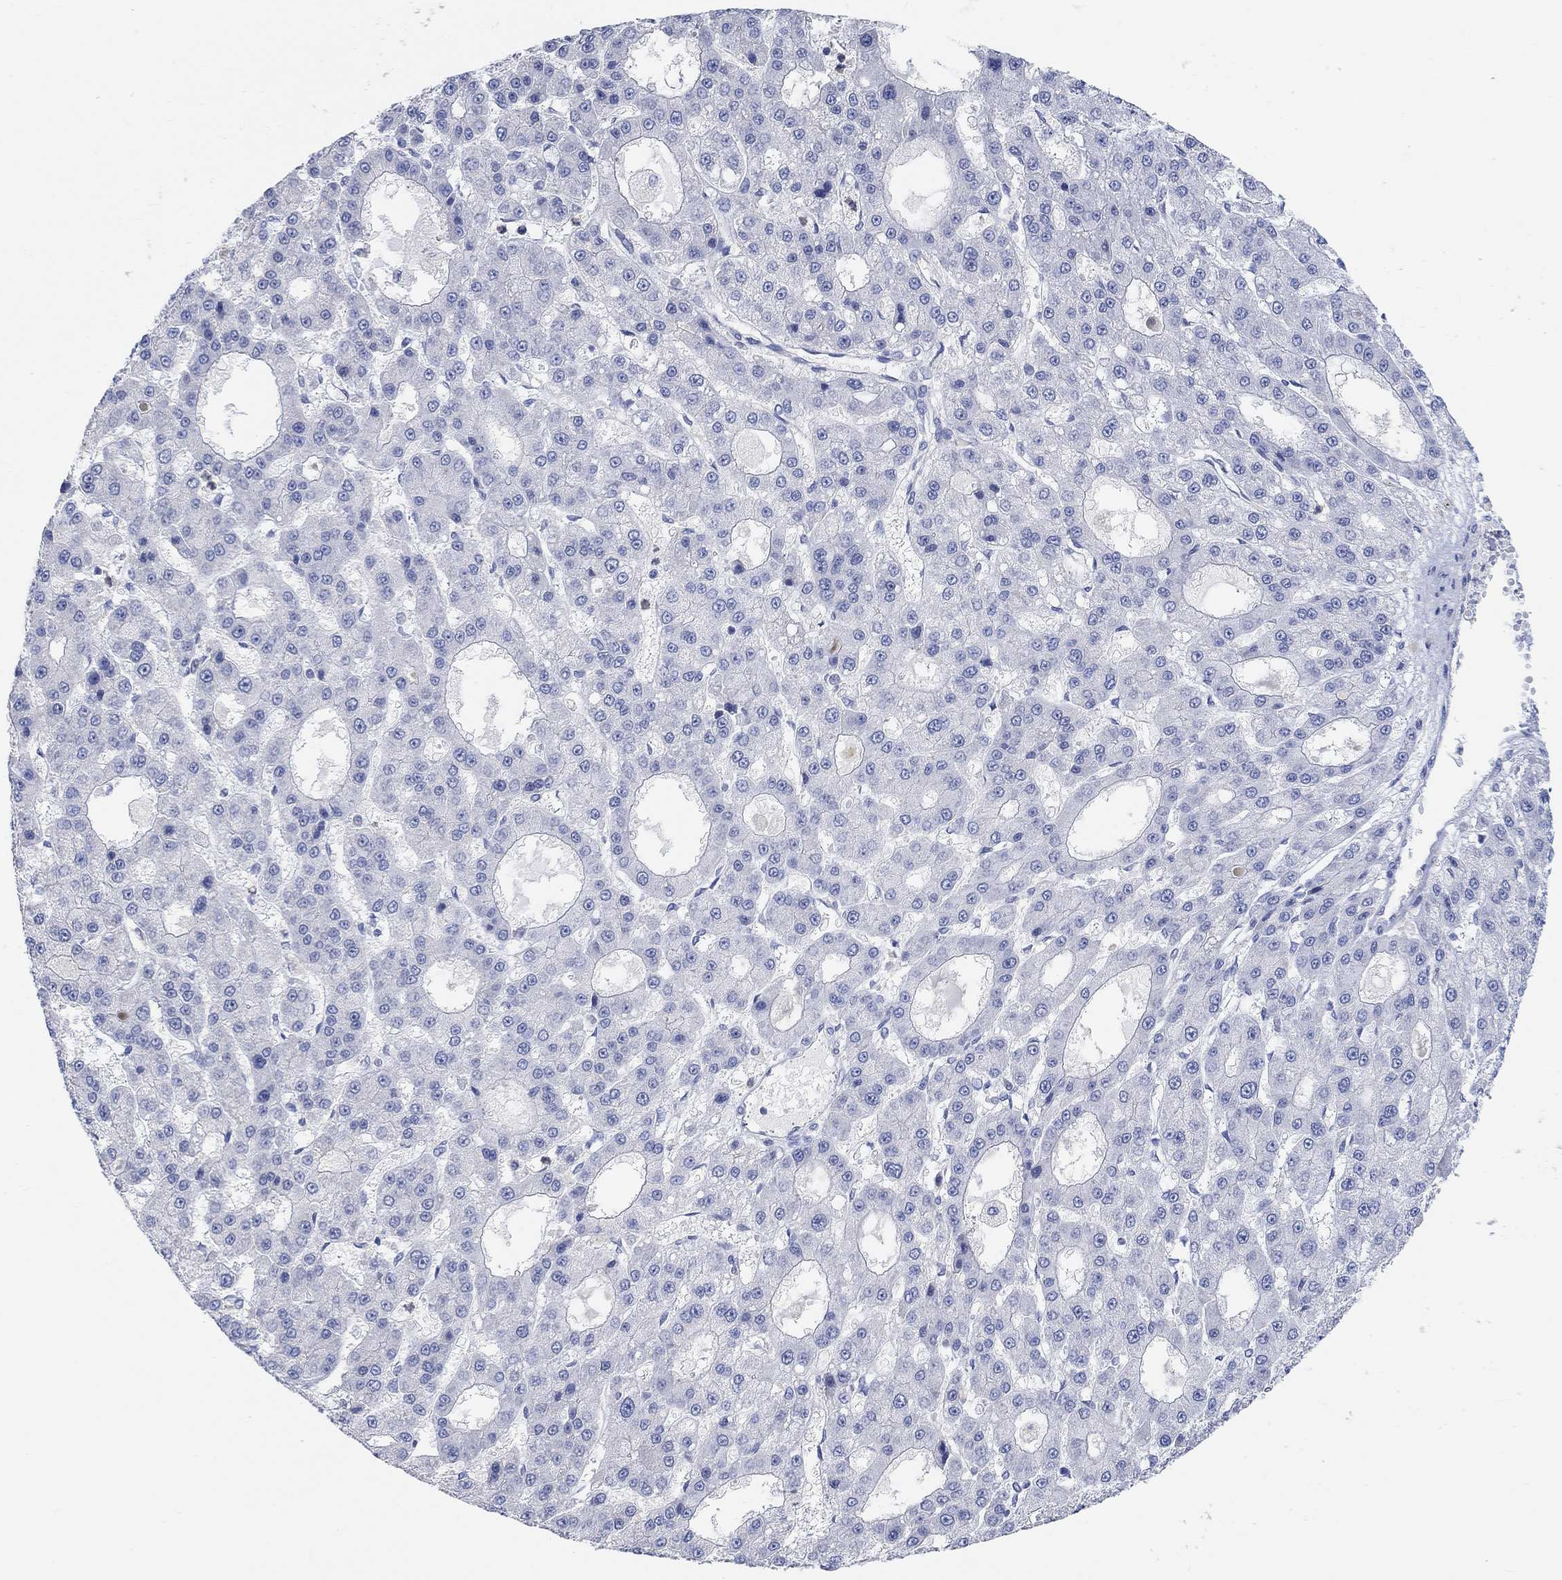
{"staining": {"intensity": "negative", "quantity": "none", "location": "none"}, "tissue": "liver cancer", "cell_type": "Tumor cells", "image_type": "cancer", "snomed": [{"axis": "morphology", "description": "Carcinoma, Hepatocellular, NOS"}, {"axis": "topography", "description": "Liver"}], "caption": "An immunohistochemistry photomicrograph of liver cancer is shown. There is no staining in tumor cells of liver cancer.", "gene": "NLRP14", "patient": {"sex": "male", "age": 70}}